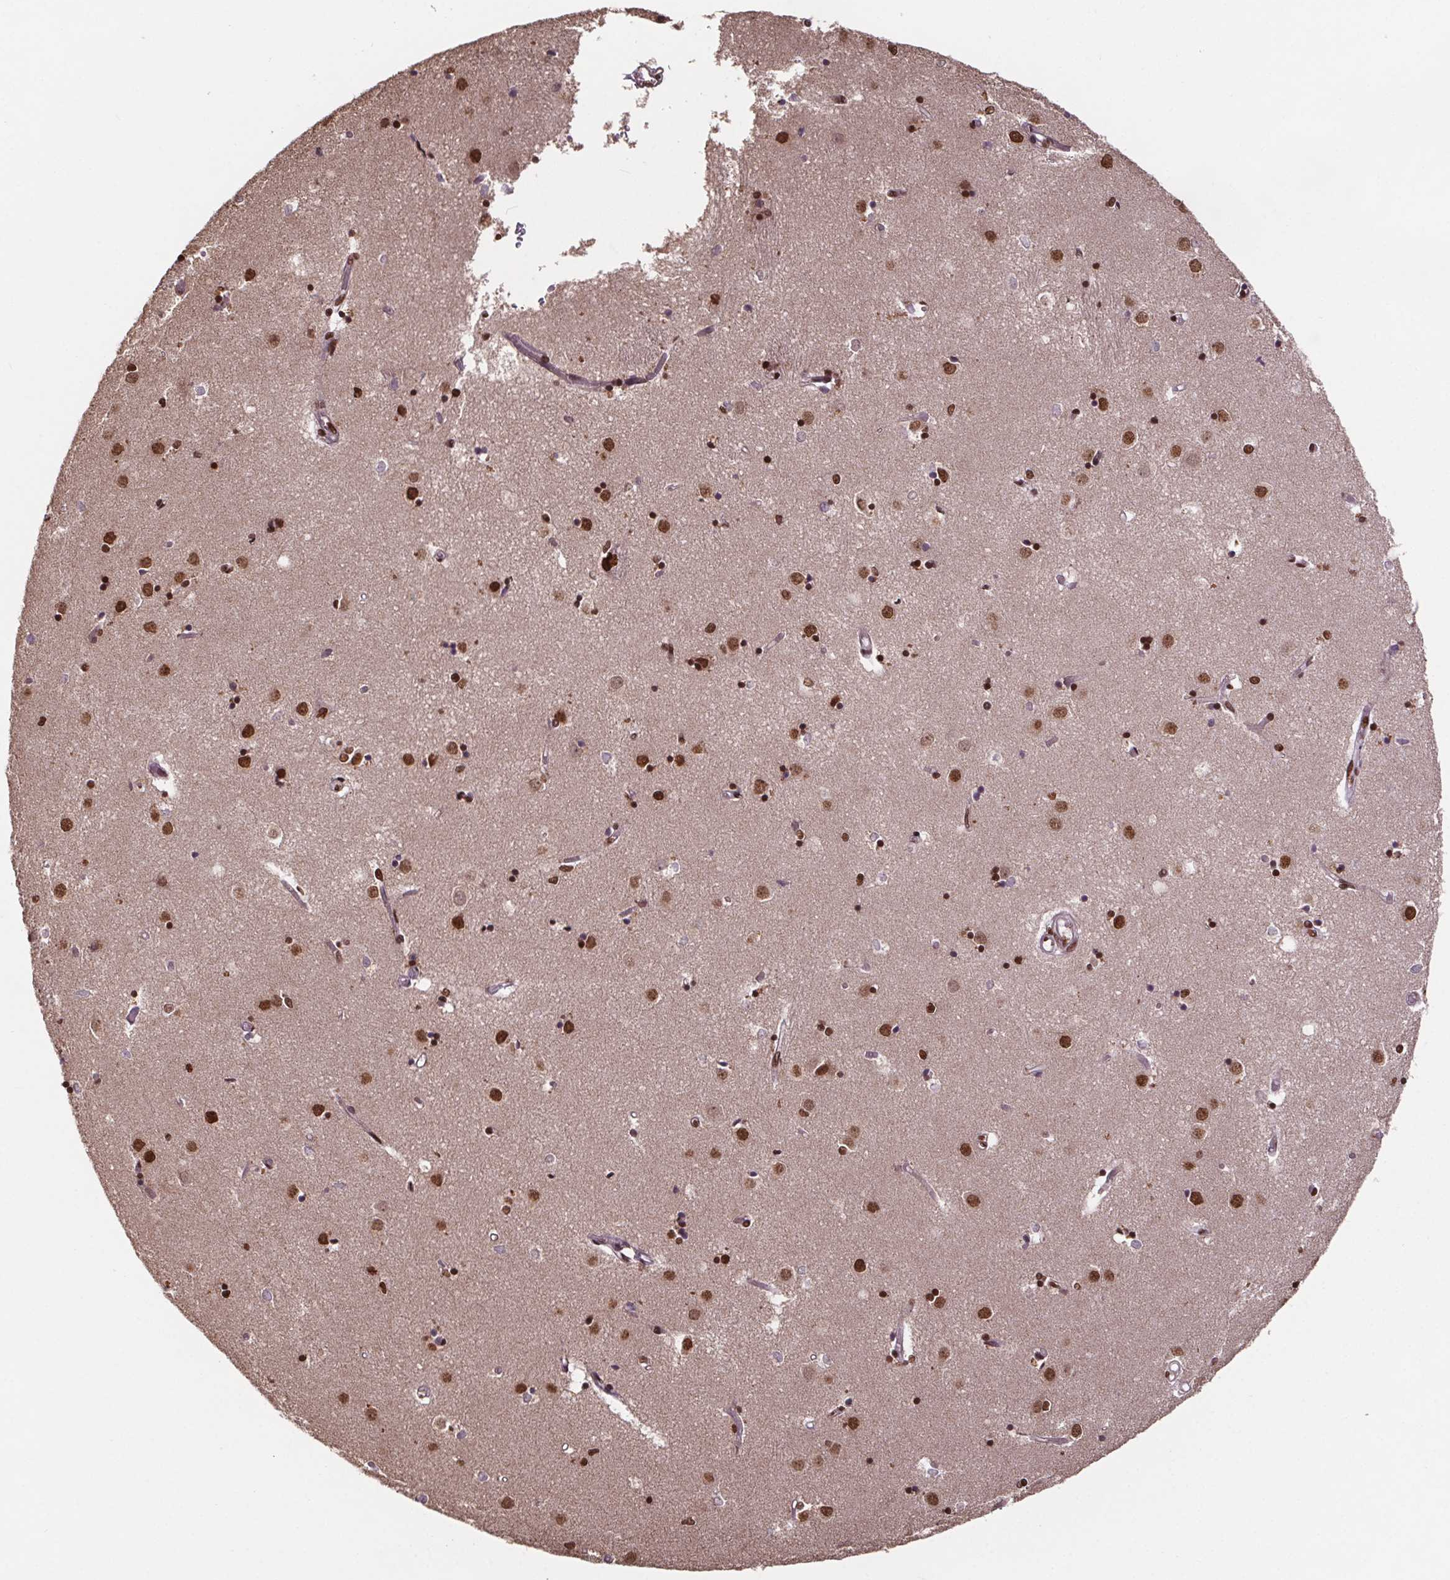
{"staining": {"intensity": "moderate", "quantity": ">75%", "location": "nuclear"}, "tissue": "caudate", "cell_type": "Glial cells", "image_type": "normal", "snomed": [{"axis": "morphology", "description": "Normal tissue, NOS"}, {"axis": "topography", "description": "Lateral ventricle wall"}], "caption": "IHC of unremarkable caudate shows medium levels of moderate nuclear expression in about >75% of glial cells. (IHC, brightfield microscopy, high magnification).", "gene": "JARID2", "patient": {"sex": "male", "age": 54}}